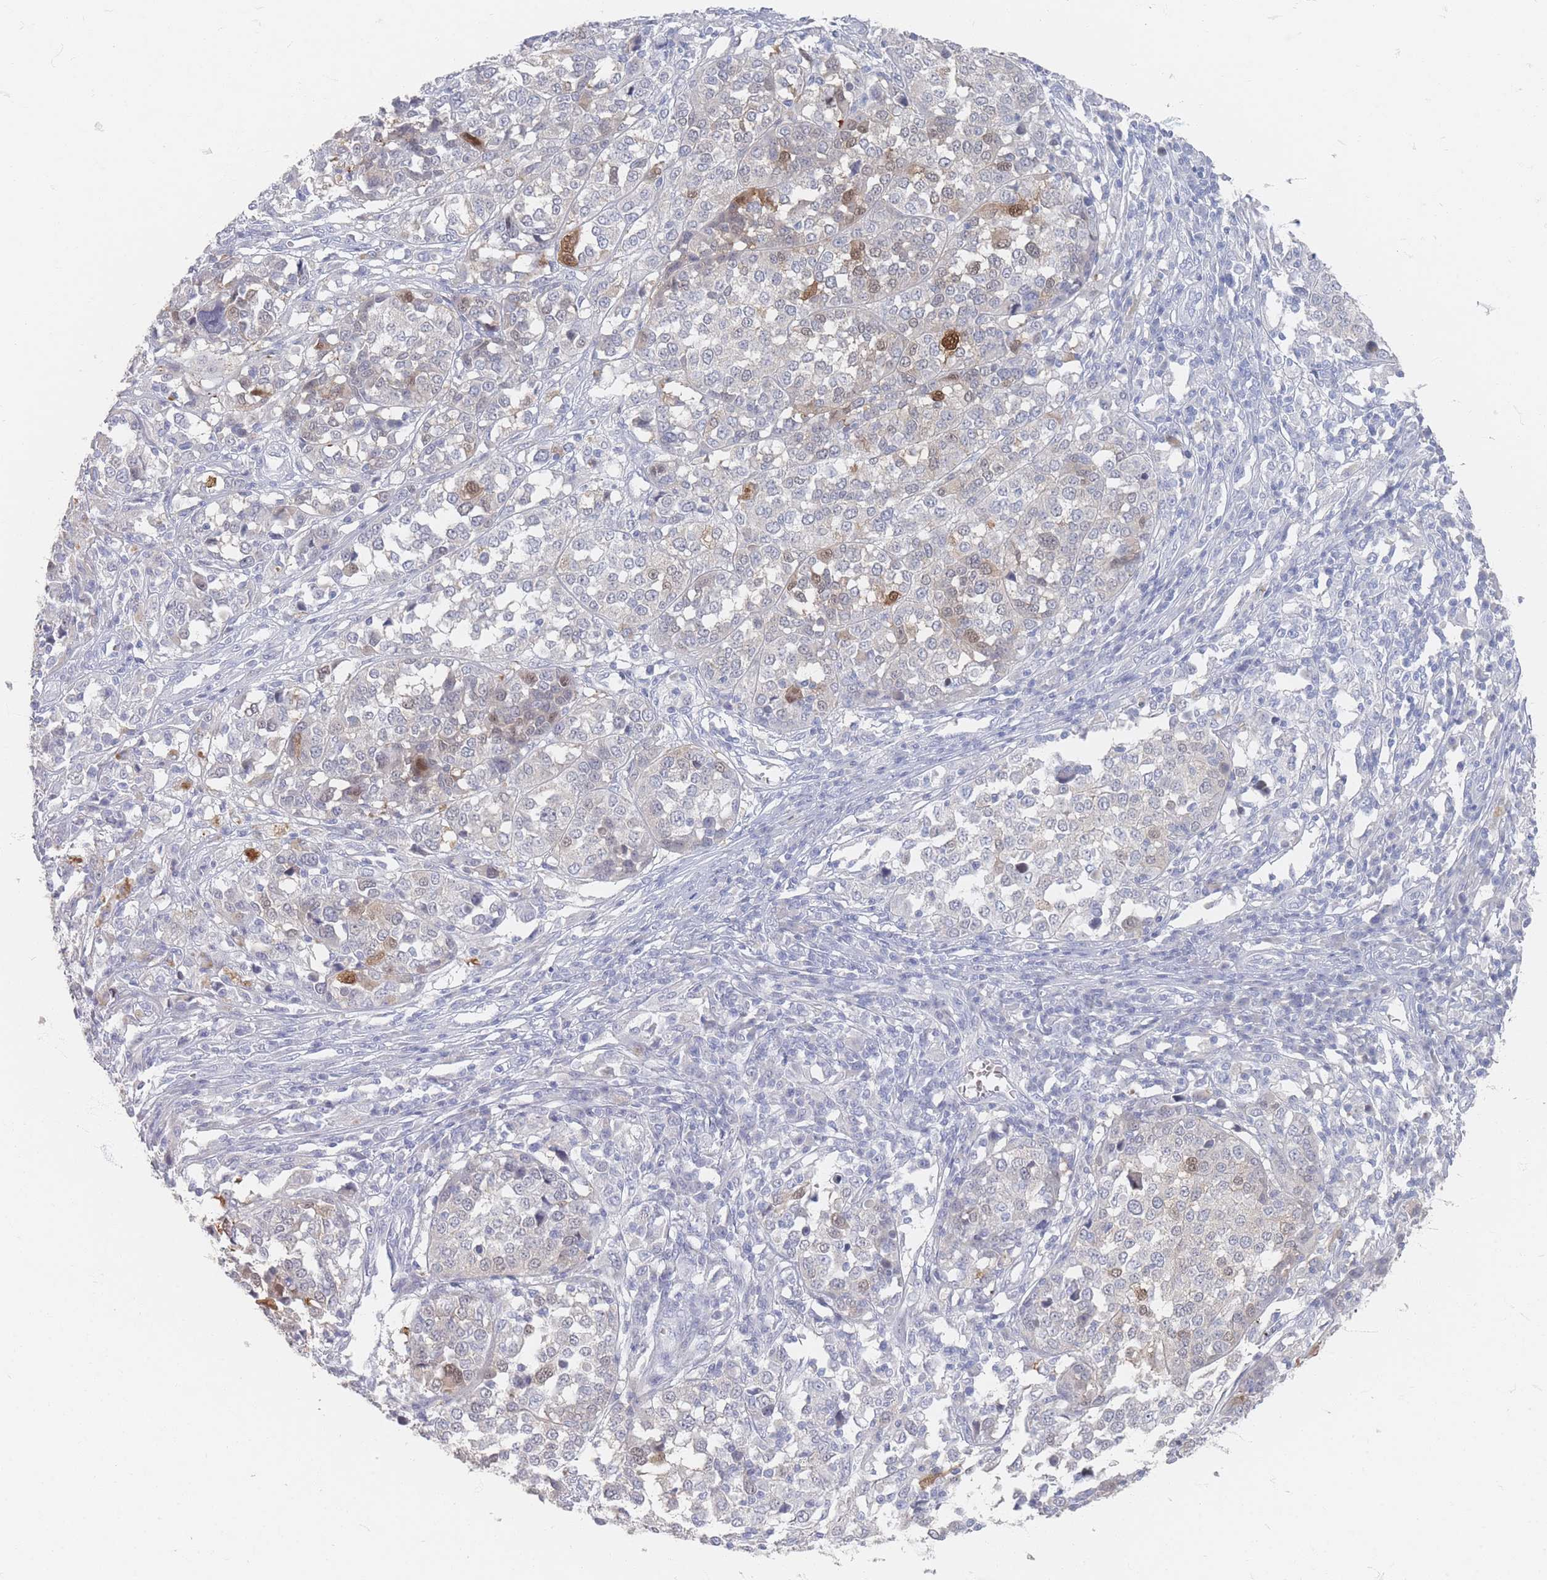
{"staining": {"intensity": "moderate", "quantity": "<25%", "location": "cytoplasmic/membranous,nuclear"}, "tissue": "melanoma", "cell_type": "Tumor cells", "image_type": "cancer", "snomed": [{"axis": "morphology", "description": "Malignant melanoma, Metastatic site"}, {"axis": "topography", "description": "Lymph node"}], "caption": "Melanoma stained with a protein marker demonstrates moderate staining in tumor cells.", "gene": "HELZ2", "patient": {"sex": "male", "age": 44}}